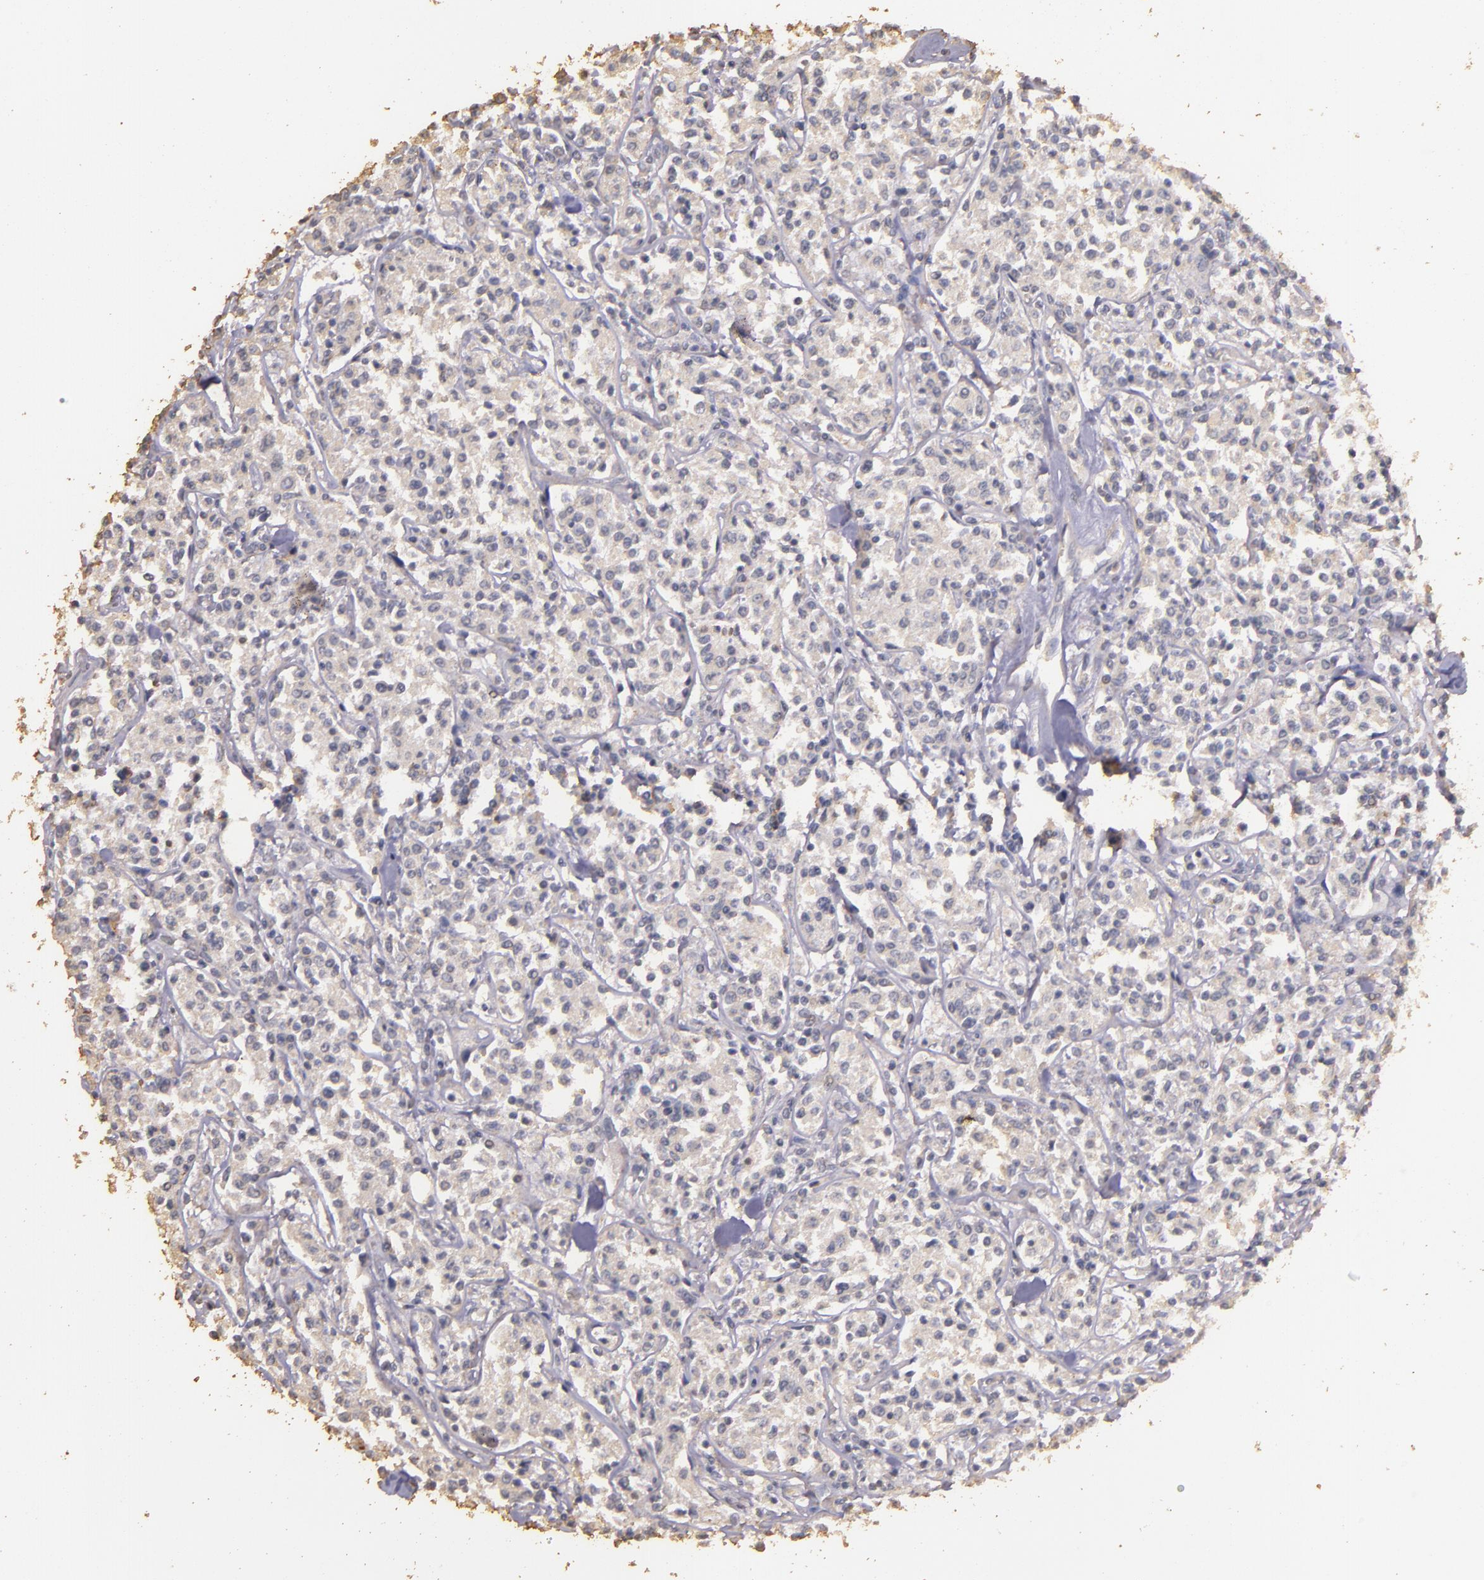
{"staining": {"intensity": "negative", "quantity": "none", "location": "none"}, "tissue": "lymphoma", "cell_type": "Tumor cells", "image_type": "cancer", "snomed": [{"axis": "morphology", "description": "Malignant lymphoma, non-Hodgkin's type, Low grade"}, {"axis": "topography", "description": "Small intestine"}], "caption": "Tumor cells show no significant expression in lymphoma.", "gene": "BCL2L13", "patient": {"sex": "female", "age": 59}}